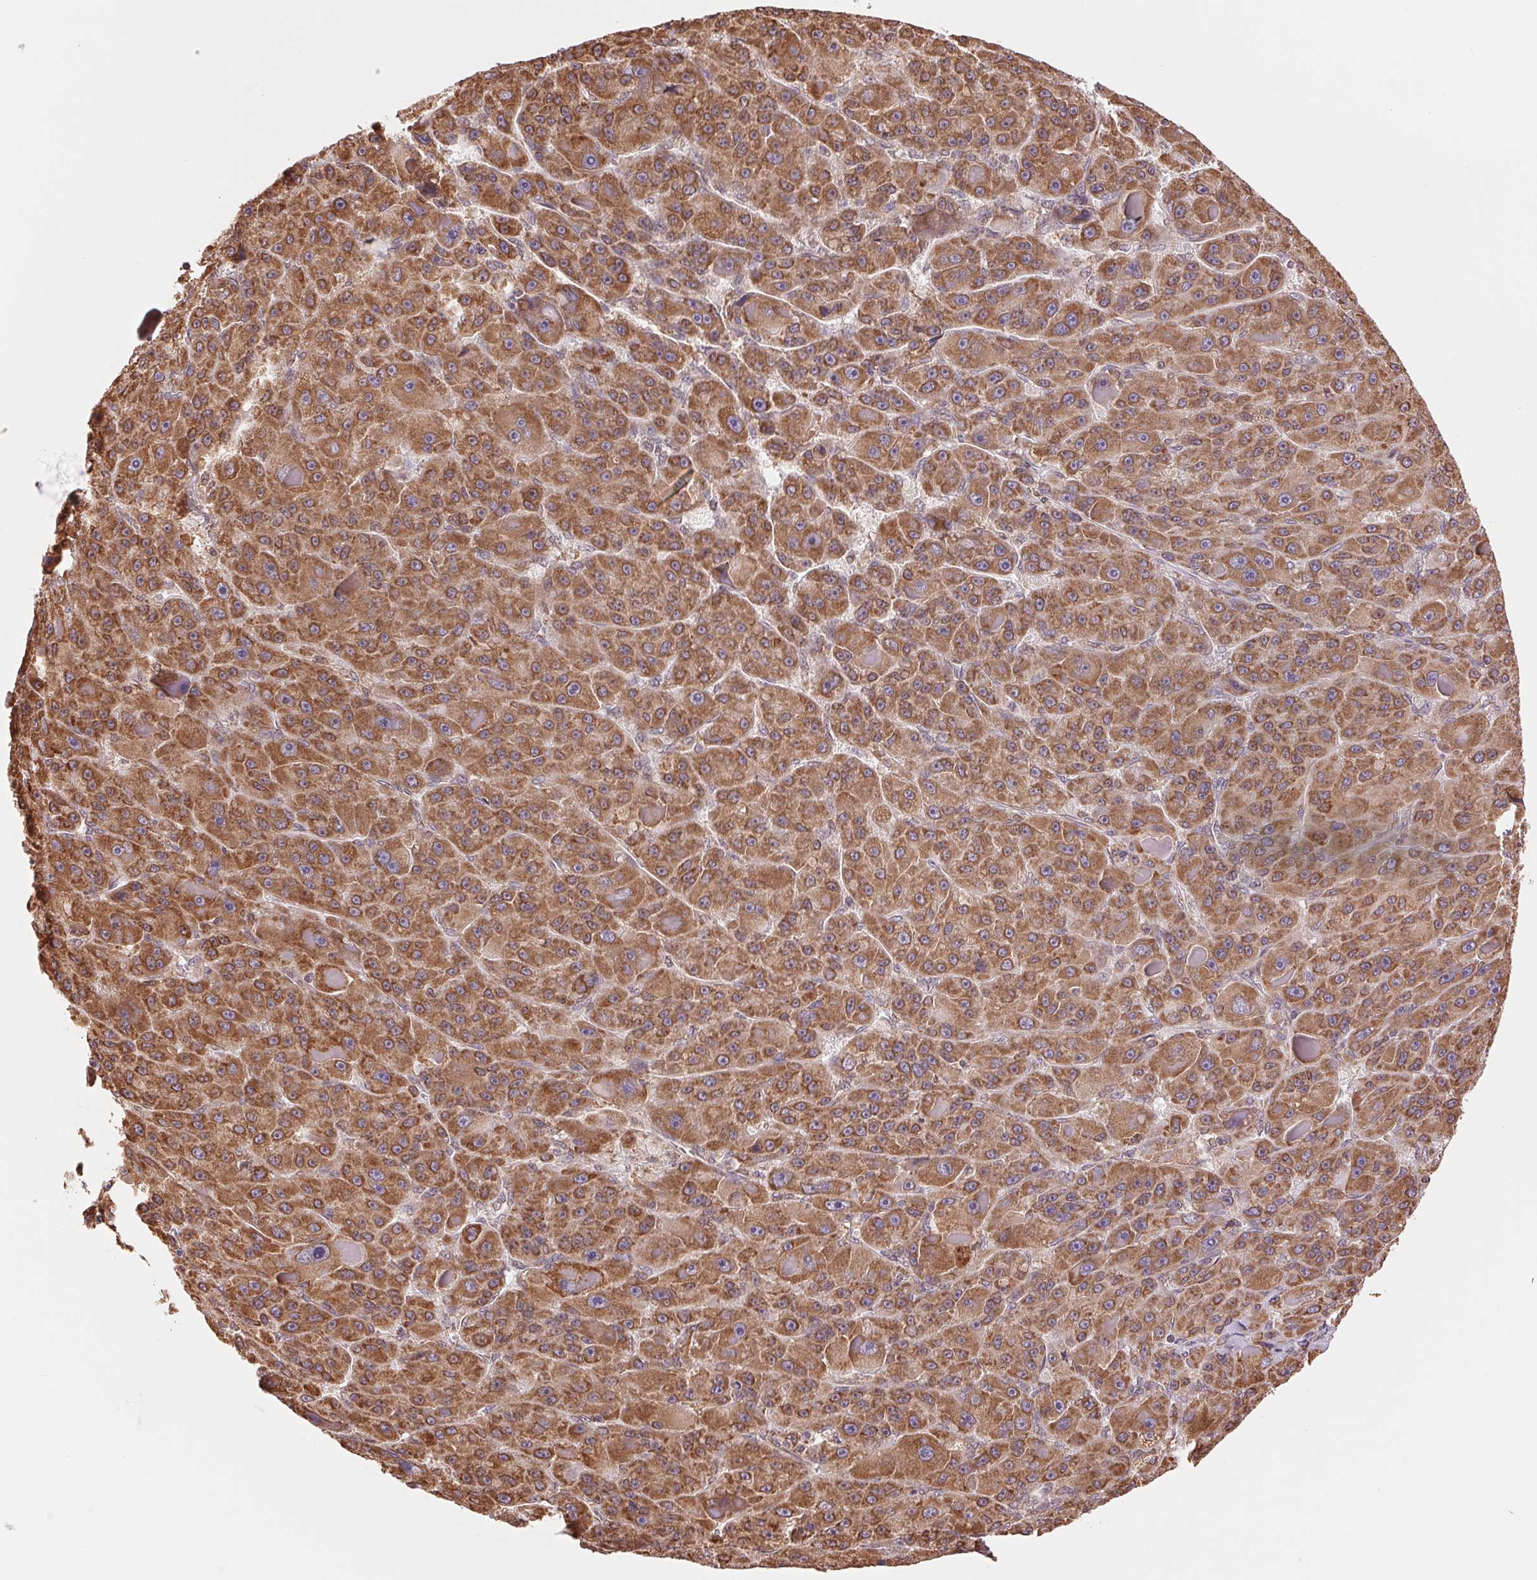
{"staining": {"intensity": "moderate", "quantity": ">75%", "location": "cytoplasmic/membranous"}, "tissue": "liver cancer", "cell_type": "Tumor cells", "image_type": "cancer", "snomed": [{"axis": "morphology", "description": "Carcinoma, Hepatocellular, NOS"}, {"axis": "topography", "description": "Liver"}], "caption": "Liver cancer was stained to show a protein in brown. There is medium levels of moderate cytoplasmic/membranous staining in approximately >75% of tumor cells.", "gene": "RPN1", "patient": {"sex": "male", "age": 76}}